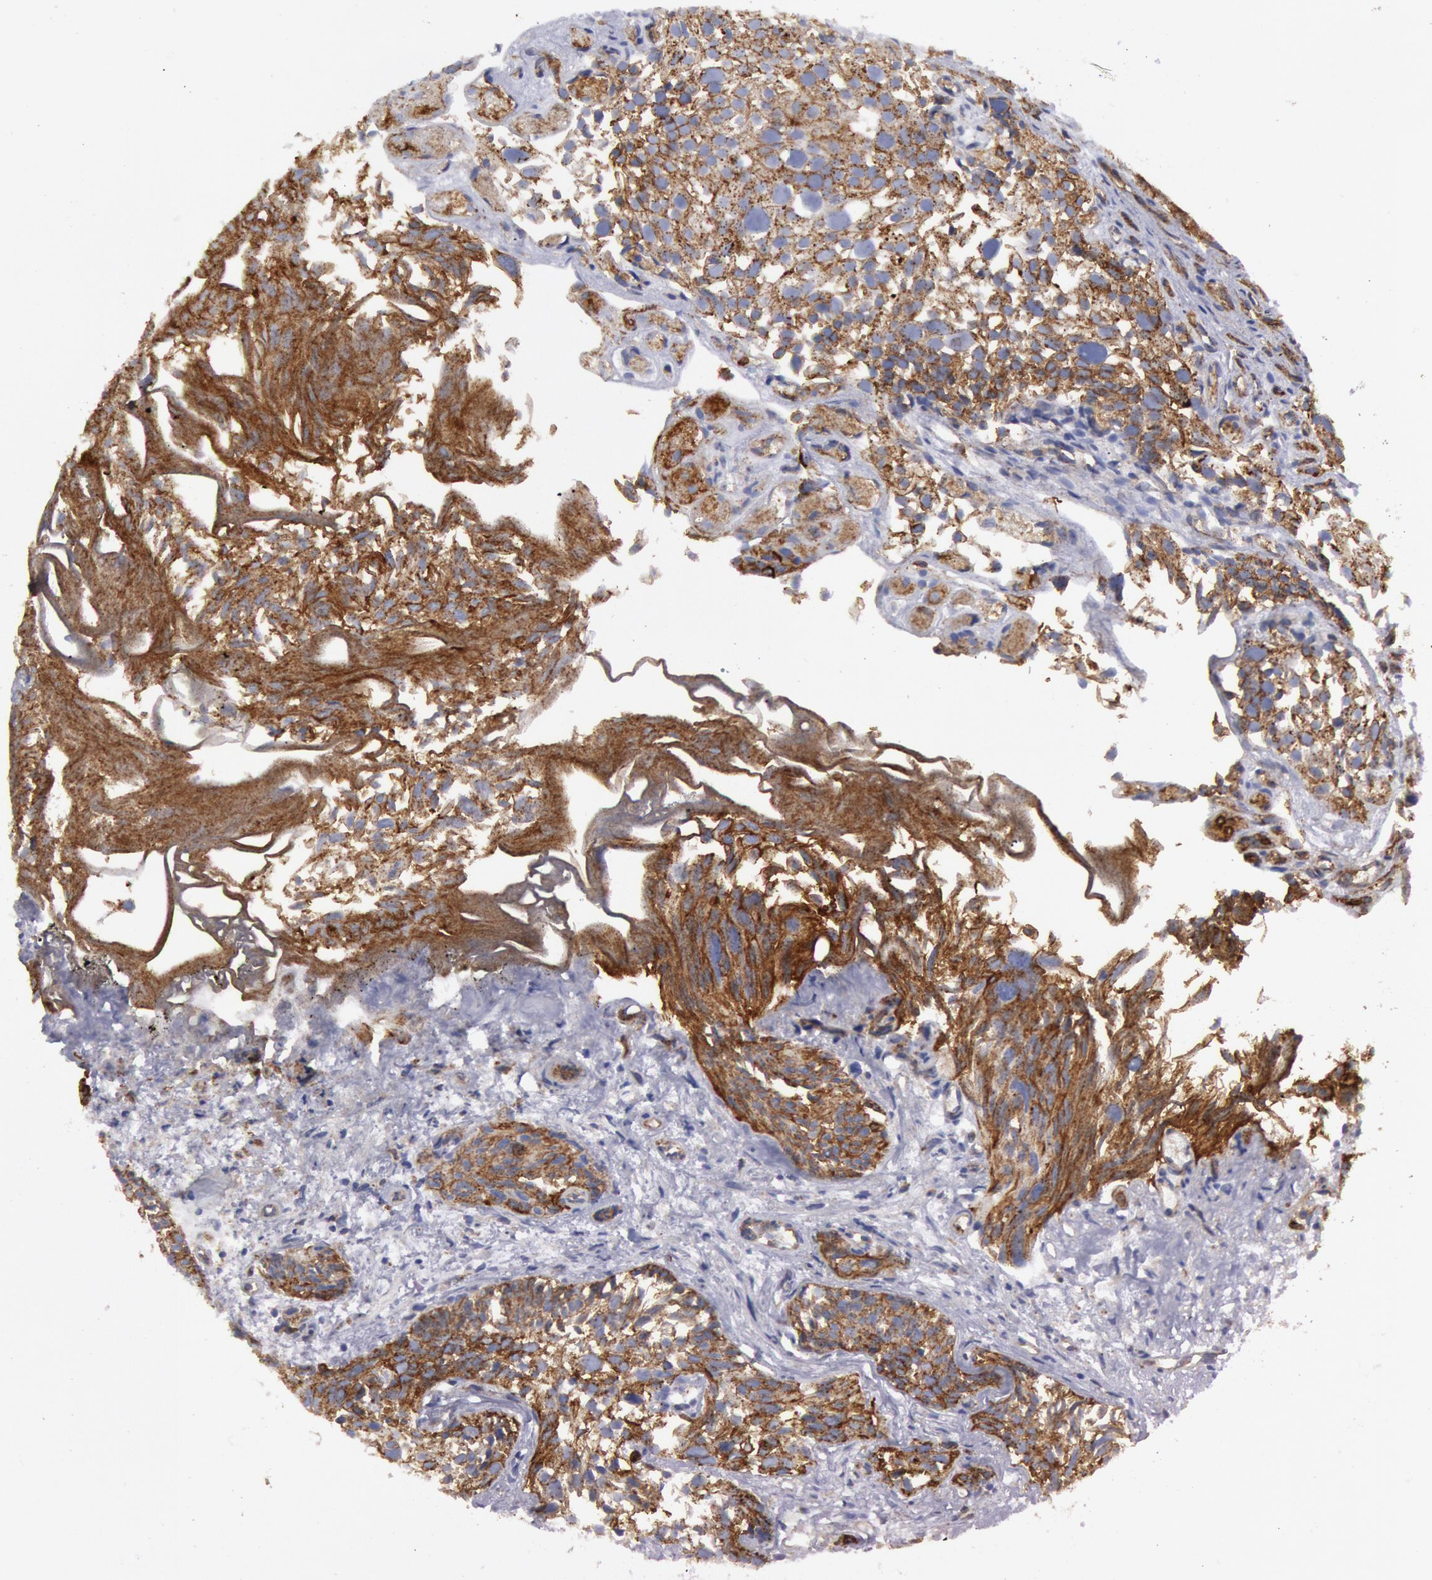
{"staining": {"intensity": "moderate", "quantity": "25%-75%", "location": "cytoplasmic/membranous"}, "tissue": "urothelial cancer", "cell_type": "Tumor cells", "image_type": "cancer", "snomed": [{"axis": "morphology", "description": "Urothelial carcinoma, High grade"}, {"axis": "topography", "description": "Urinary bladder"}], "caption": "Immunohistochemical staining of human urothelial cancer displays moderate cytoplasmic/membranous protein expression in approximately 25%-75% of tumor cells. The staining was performed using DAB to visualize the protein expression in brown, while the nuclei were stained in blue with hematoxylin (Magnification: 20x).", "gene": "FLOT1", "patient": {"sex": "female", "age": 78}}